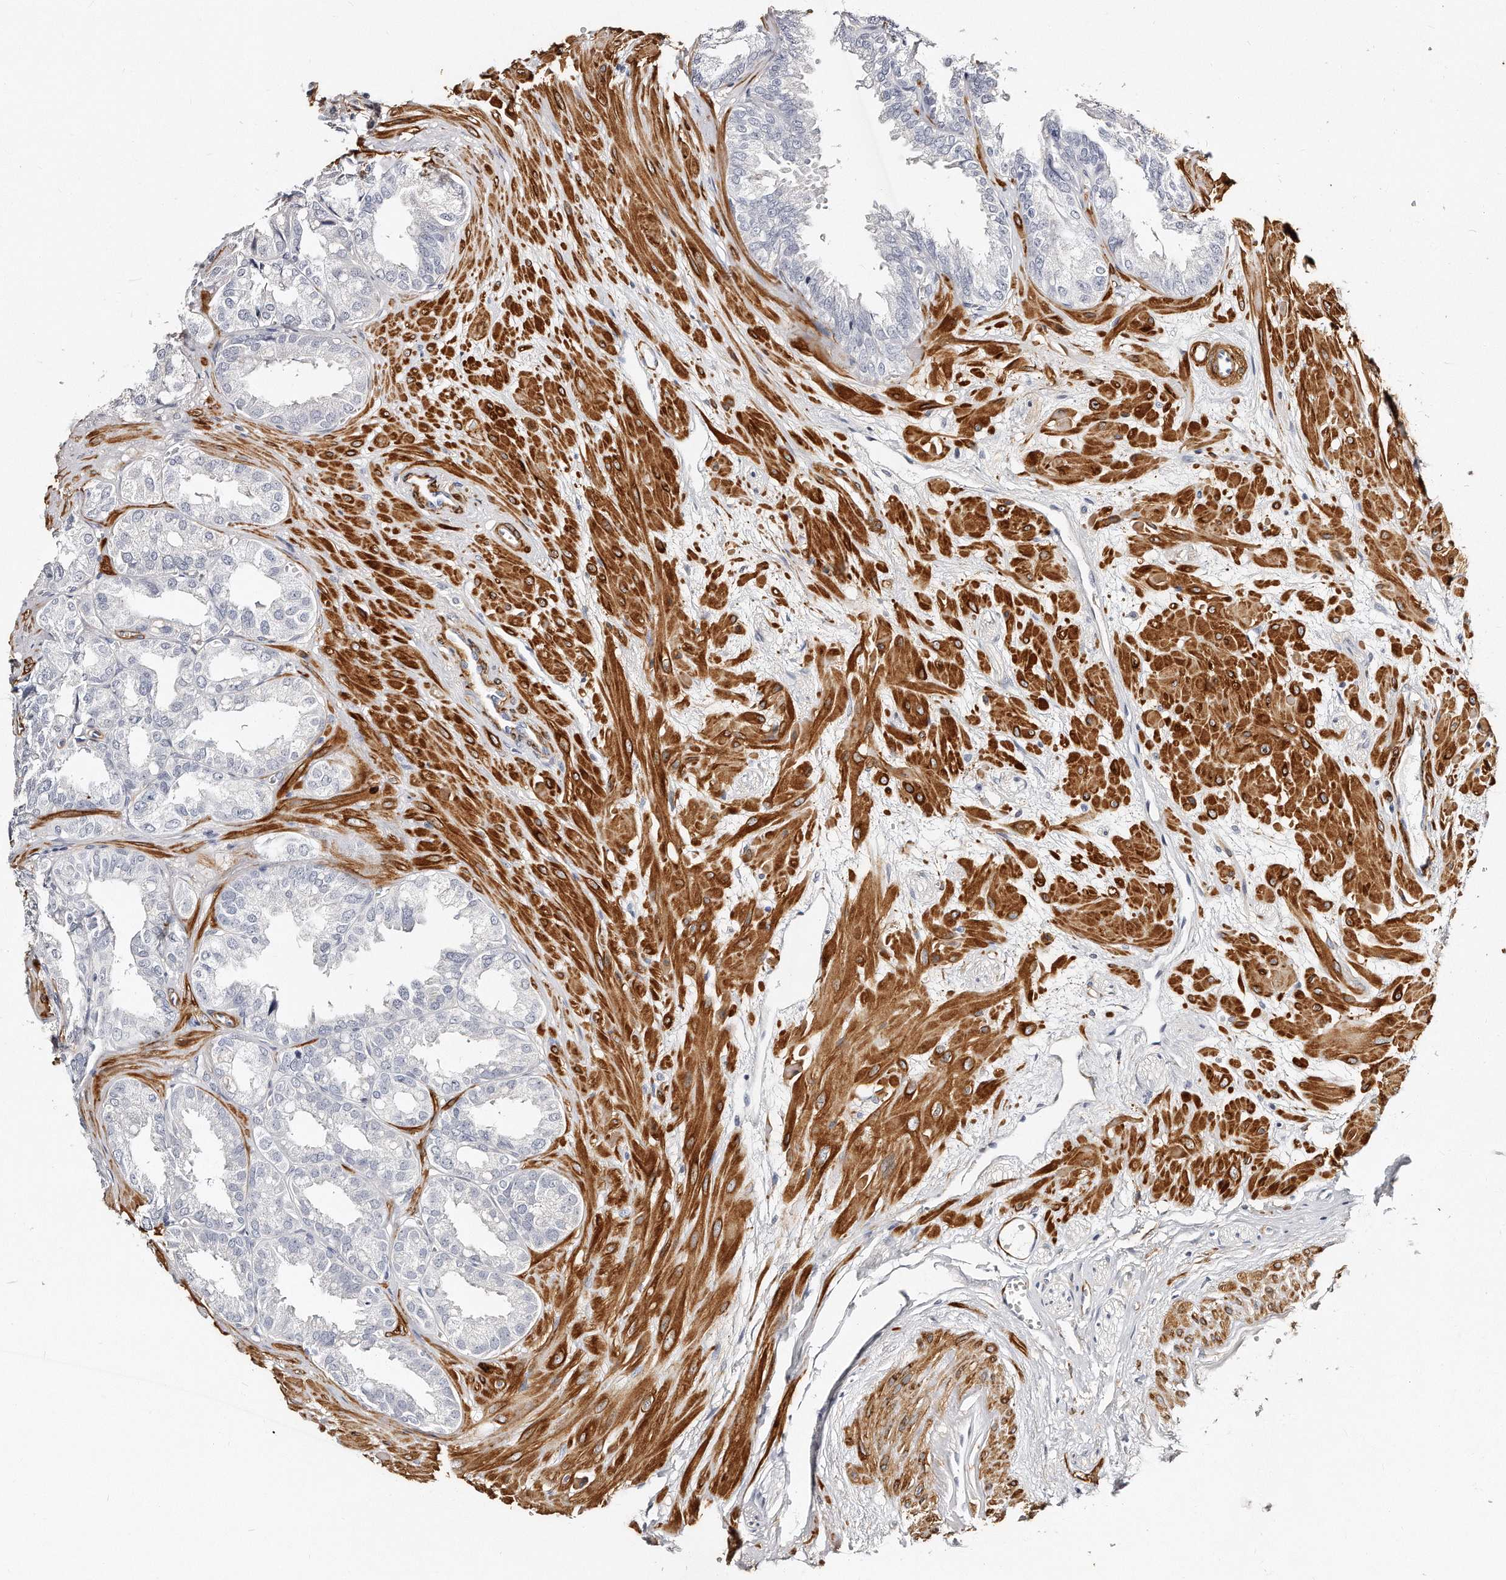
{"staining": {"intensity": "negative", "quantity": "none", "location": "none"}, "tissue": "seminal vesicle", "cell_type": "Glandular cells", "image_type": "normal", "snomed": [{"axis": "morphology", "description": "Normal tissue, NOS"}, {"axis": "topography", "description": "Prostate"}, {"axis": "topography", "description": "Seminal veicle"}], "caption": "Normal seminal vesicle was stained to show a protein in brown. There is no significant staining in glandular cells.", "gene": "LMOD1", "patient": {"sex": "male", "age": 51}}